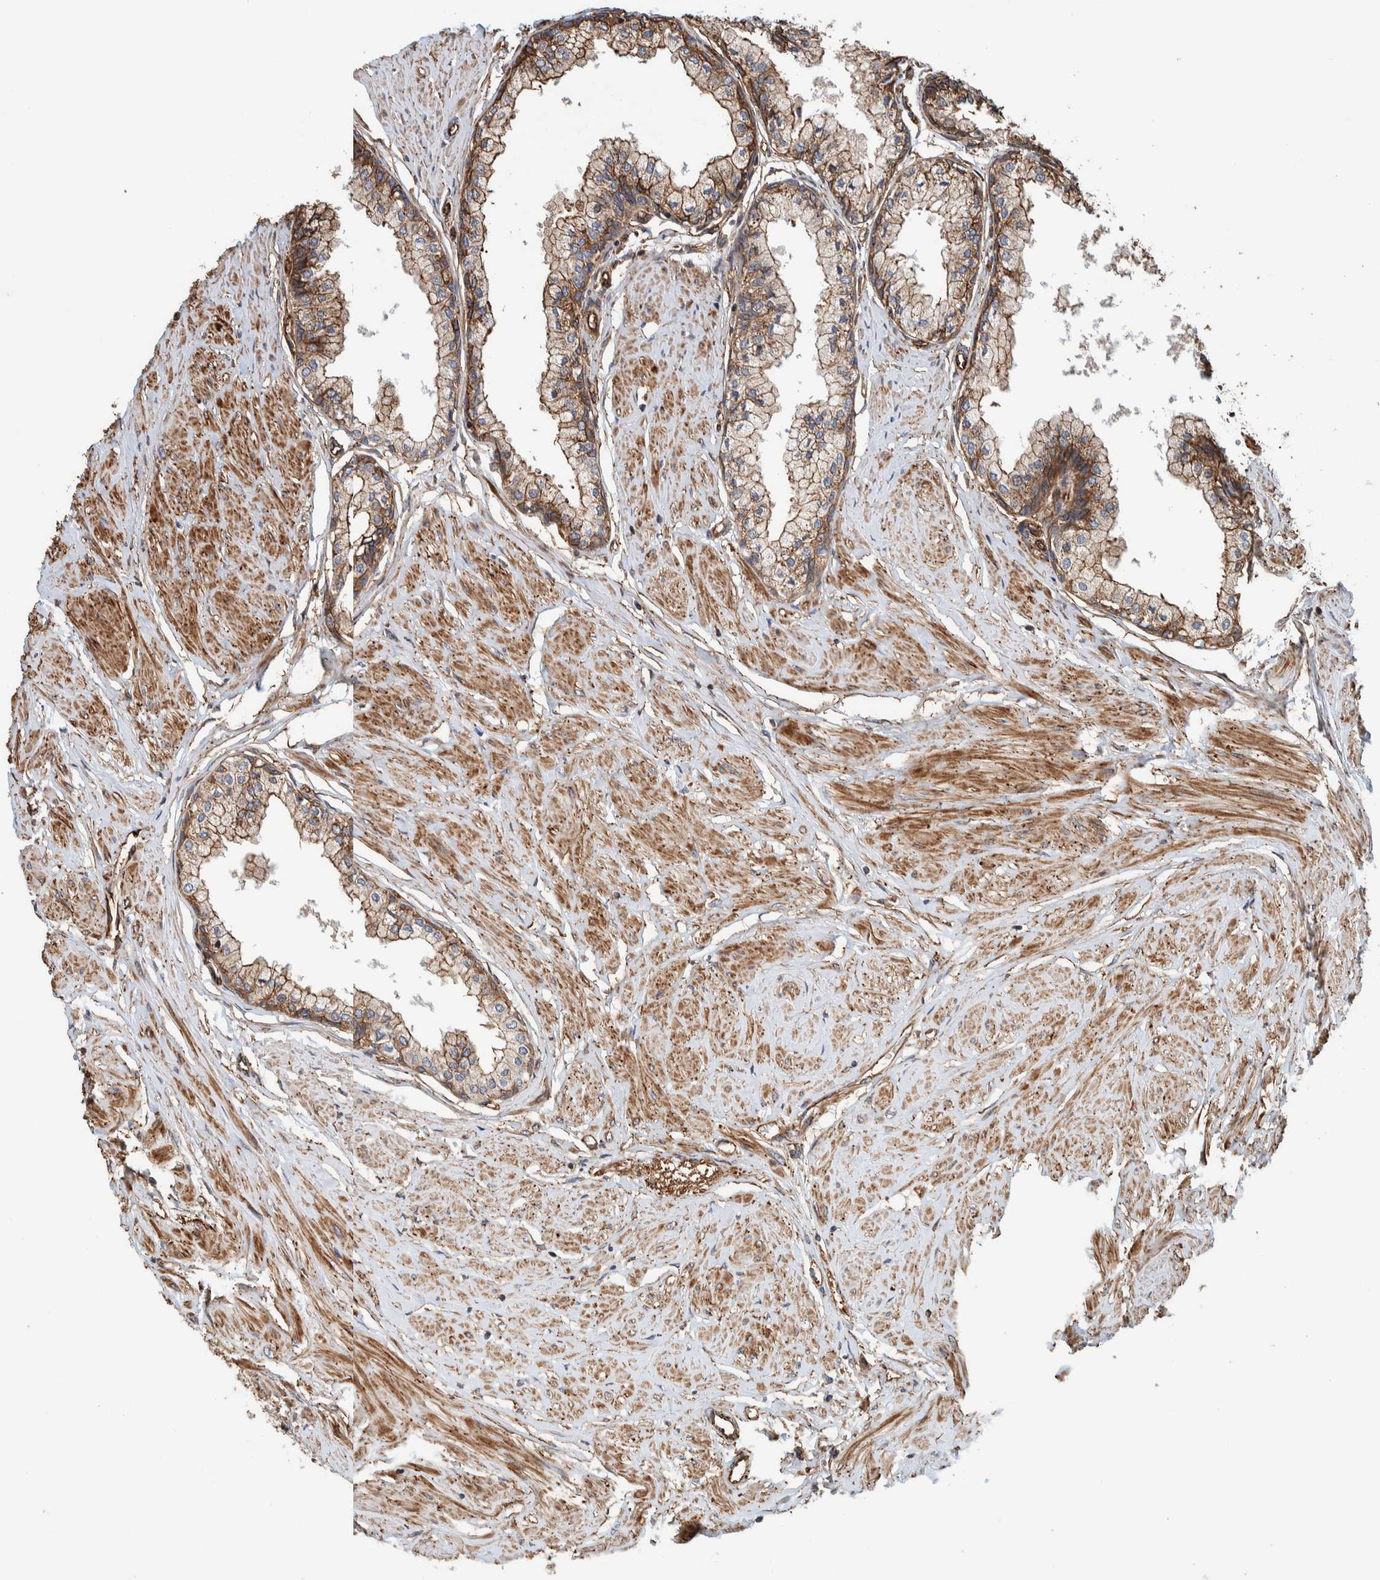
{"staining": {"intensity": "moderate", "quantity": ">75%", "location": "cytoplasmic/membranous"}, "tissue": "seminal vesicle", "cell_type": "Glandular cells", "image_type": "normal", "snomed": [{"axis": "morphology", "description": "Normal tissue, NOS"}, {"axis": "topography", "description": "Prostate"}, {"axis": "topography", "description": "Seminal veicle"}], "caption": "Glandular cells show medium levels of moderate cytoplasmic/membranous staining in about >75% of cells in benign seminal vesicle.", "gene": "PKD1L1", "patient": {"sex": "male", "age": 60}}